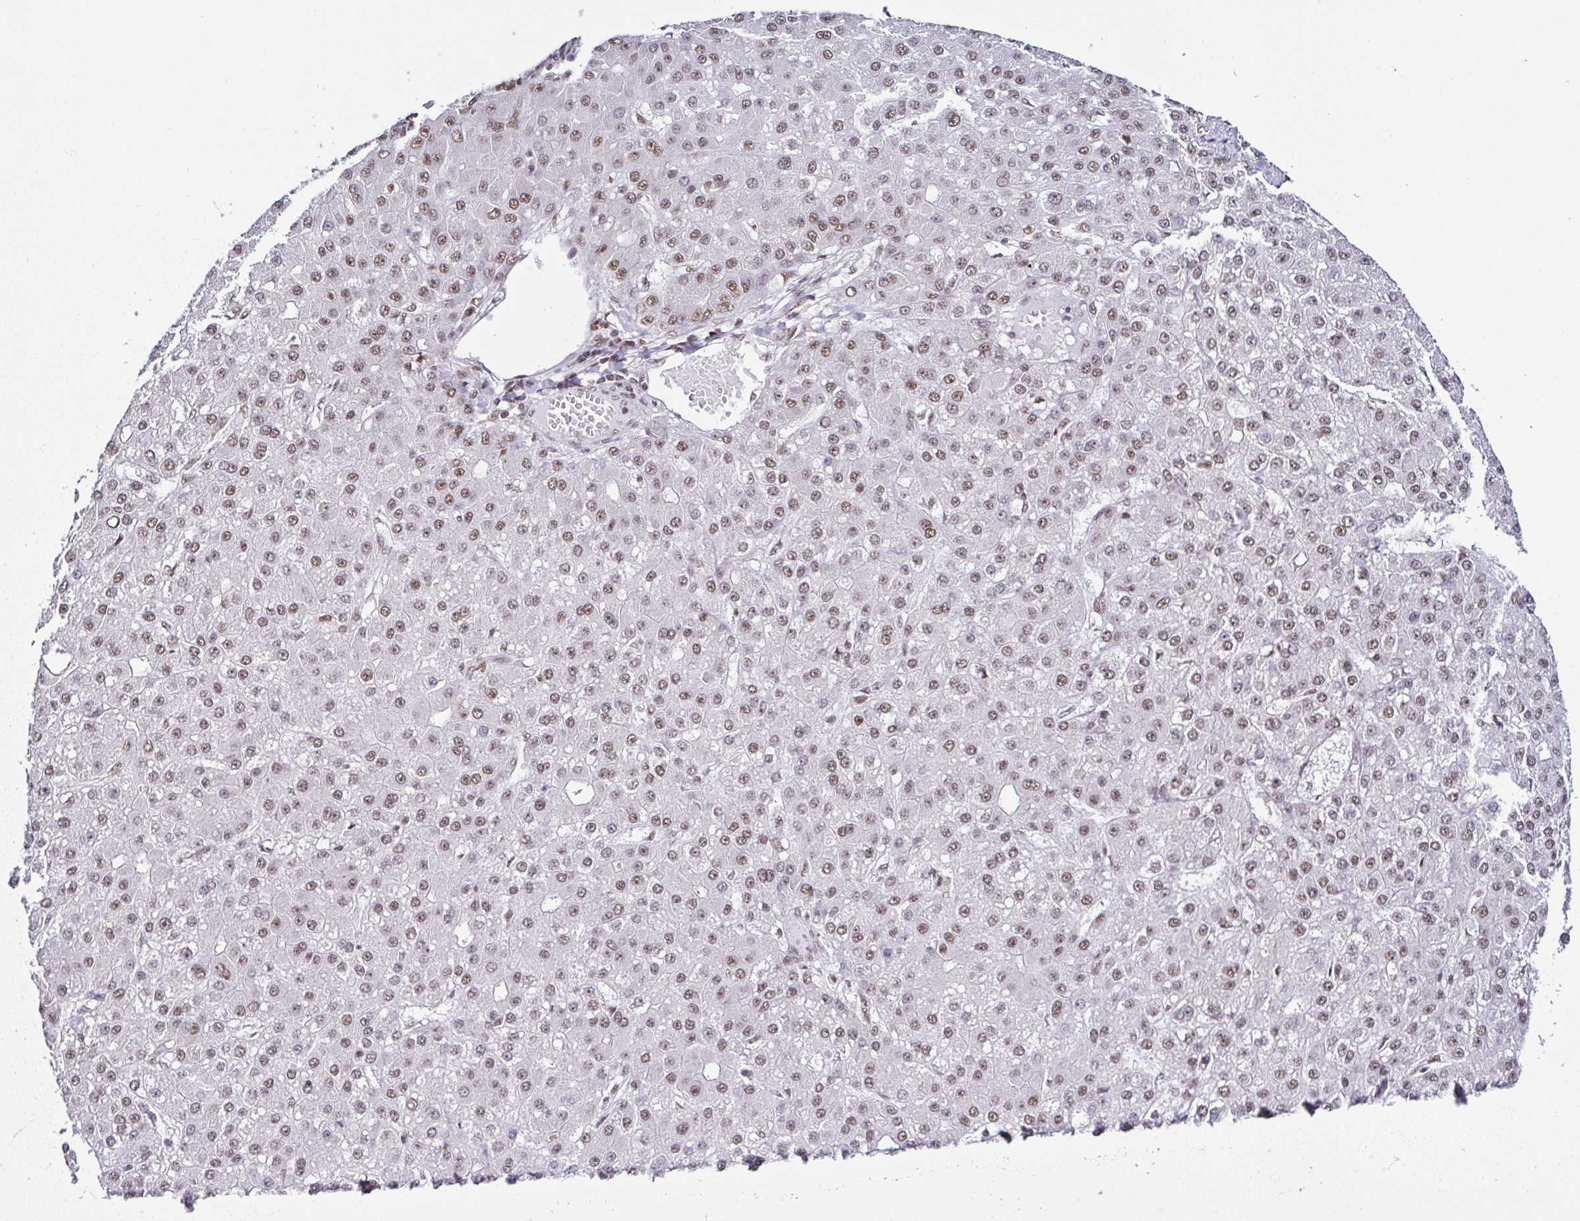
{"staining": {"intensity": "moderate", "quantity": ">75%", "location": "nuclear"}, "tissue": "liver cancer", "cell_type": "Tumor cells", "image_type": "cancer", "snomed": [{"axis": "morphology", "description": "Carcinoma, Hepatocellular, NOS"}, {"axis": "topography", "description": "Liver"}], "caption": "The histopathology image demonstrates immunohistochemical staining of liver cancer. There is moderate nuclear staining is appreciated in about >75% of tumor cells. The protein of interest is stained brown, and the nuclei are stained in blue (DAB (3,3'-diaminobenzidine) IHC with brightfield microscopy, high magnification).", "gene": "PTPN2", "patient": {"sex": "male", "age": 67}}